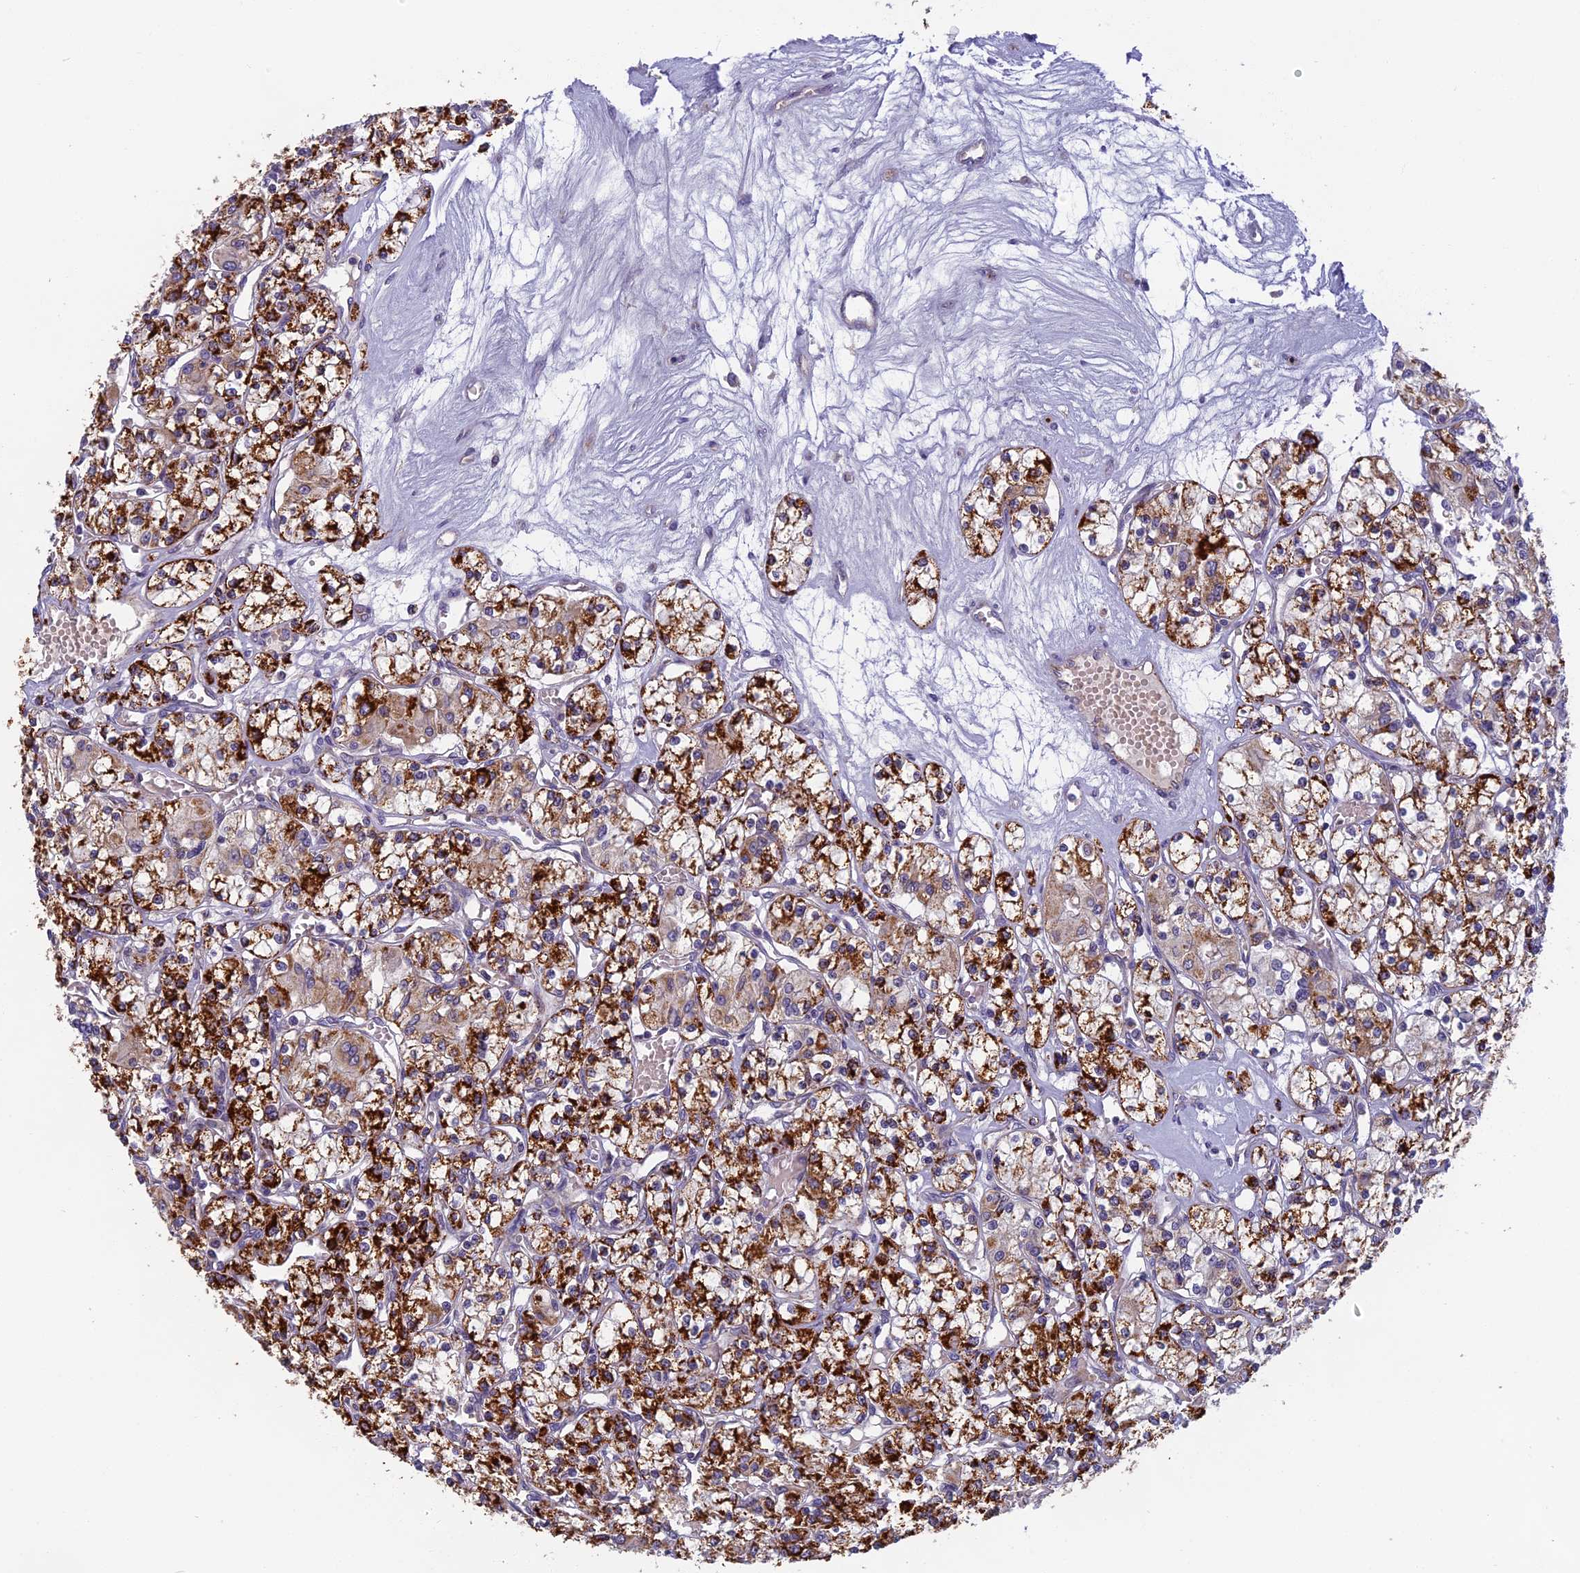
{"staining": {"intensity": "strong", "quantity": ">75%", "location": "cytoplasmic/membranous"}, "tissue": "renal cancer", "cell_type": "Tumor cells", "image_type": "cancer", "snomed": [{"axis": "morphology", "description": "Adenocarcinoma, NOS"}, {"axis": "topography", "description": "Kidney"}], "caption": "Human renal adenocarcinoma stained with a brown dye exhibits strong cytoplasmic/membranous positive expression in approximately >75% of tumor cells.", "gene": "SEMA7A", "patient": {"sex": "female", "age": 59}}